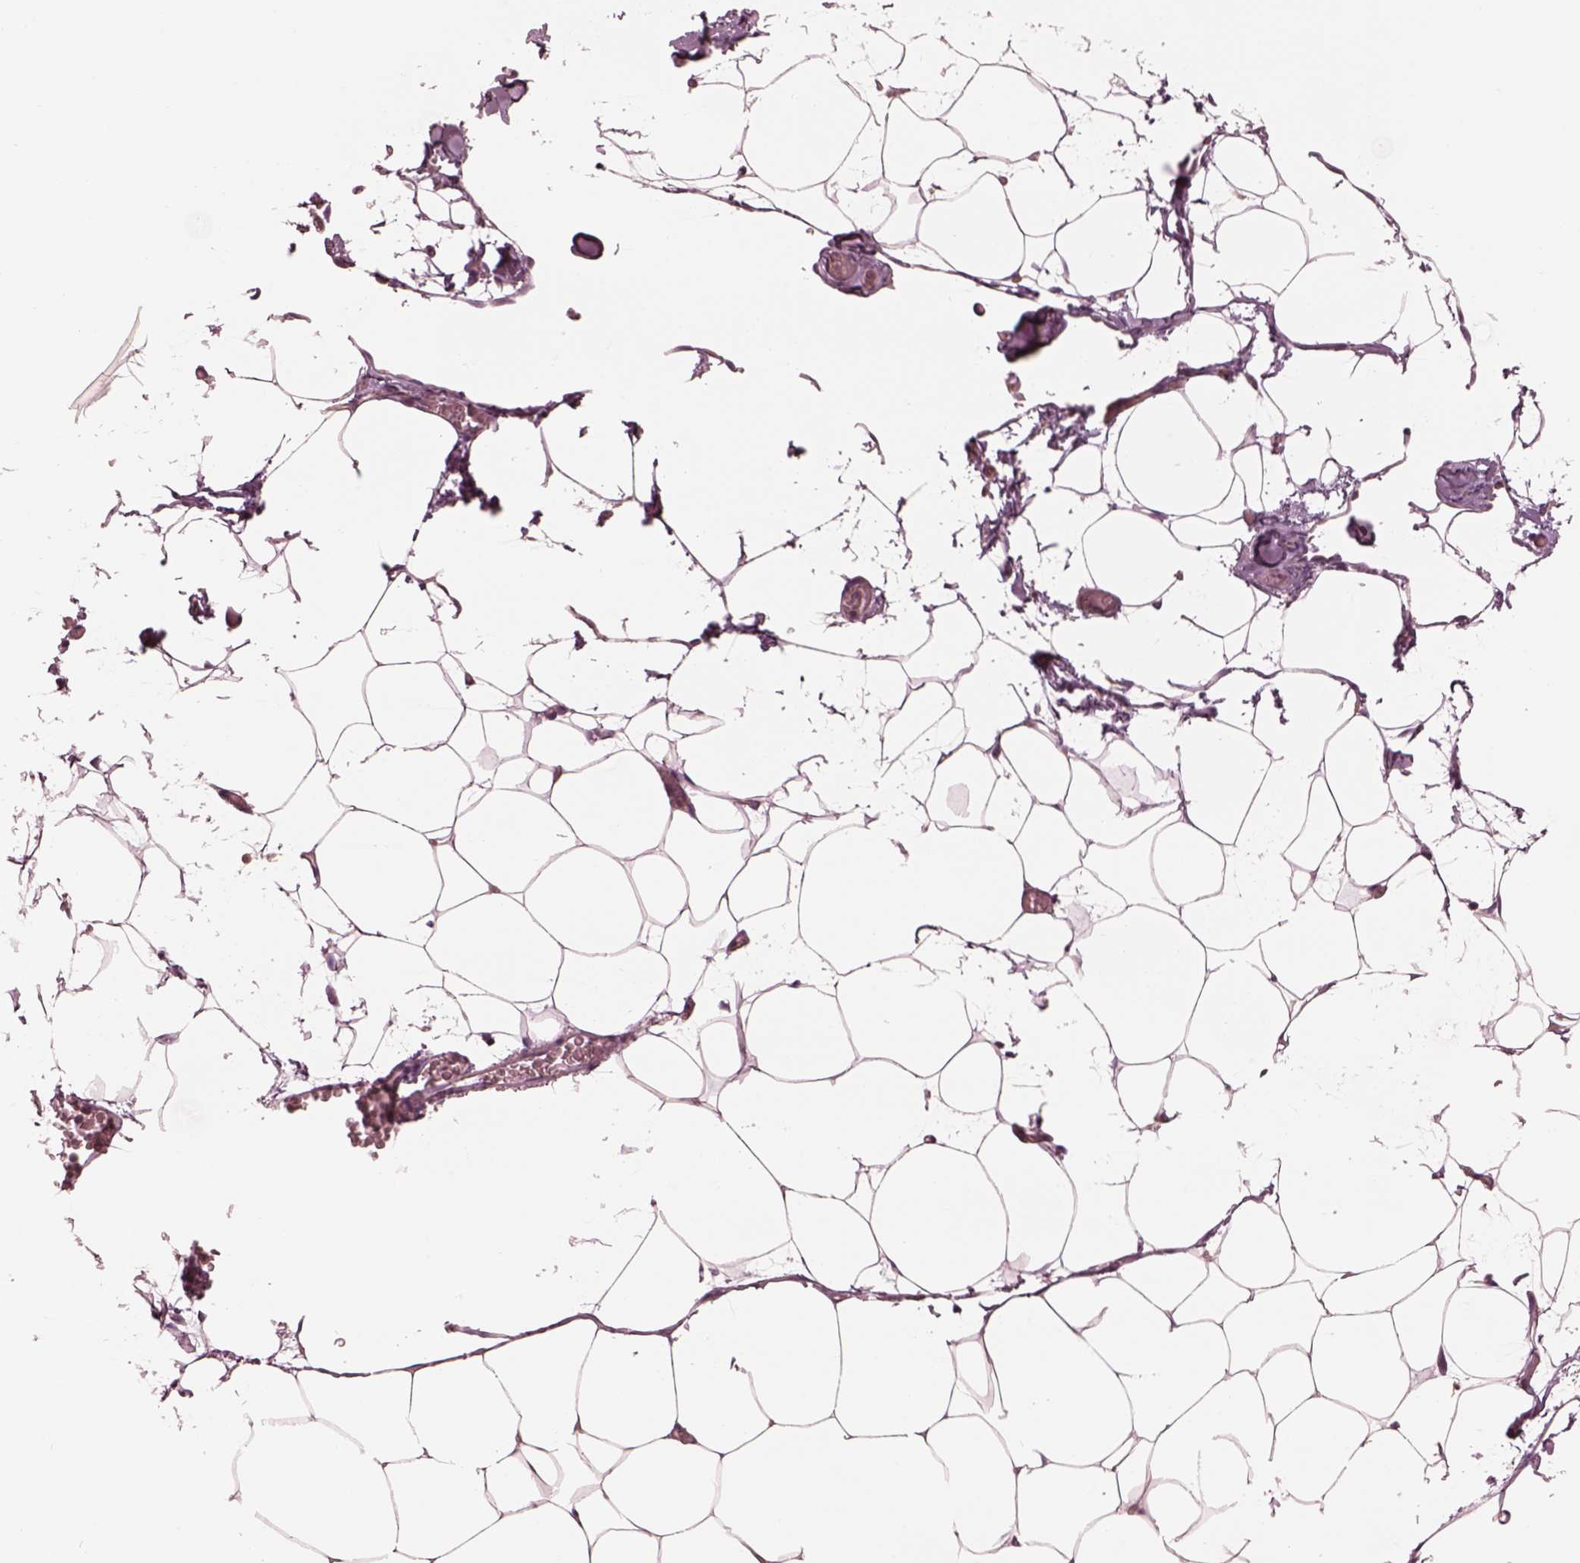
{"staining": {"intensity": "weak", "quantity": ">75%", "location": "cytoplasmic/membranous"}, "tissue": "adipose tissue", "cell_type": "Adipocytes", "image_type": "normal", "snomed": [{"axis": "morphology", "description": "Normal tissue, NOS"}, {"axis": "topography", "description": "Adipose tissue"}], "caption": "Brown immunohistochemical staining in normal human adipose tissue reveals weak cytoplasmic/membranous expression in about >75% of adipocytes. Using DAB (3,3'-diaminobenzidine) (brown) and hematoxylin (blue) stains, captured at high magnification using brightfield microscopy.", "gene": "STK33", "patient": {"sex": "male", "age": 57}}